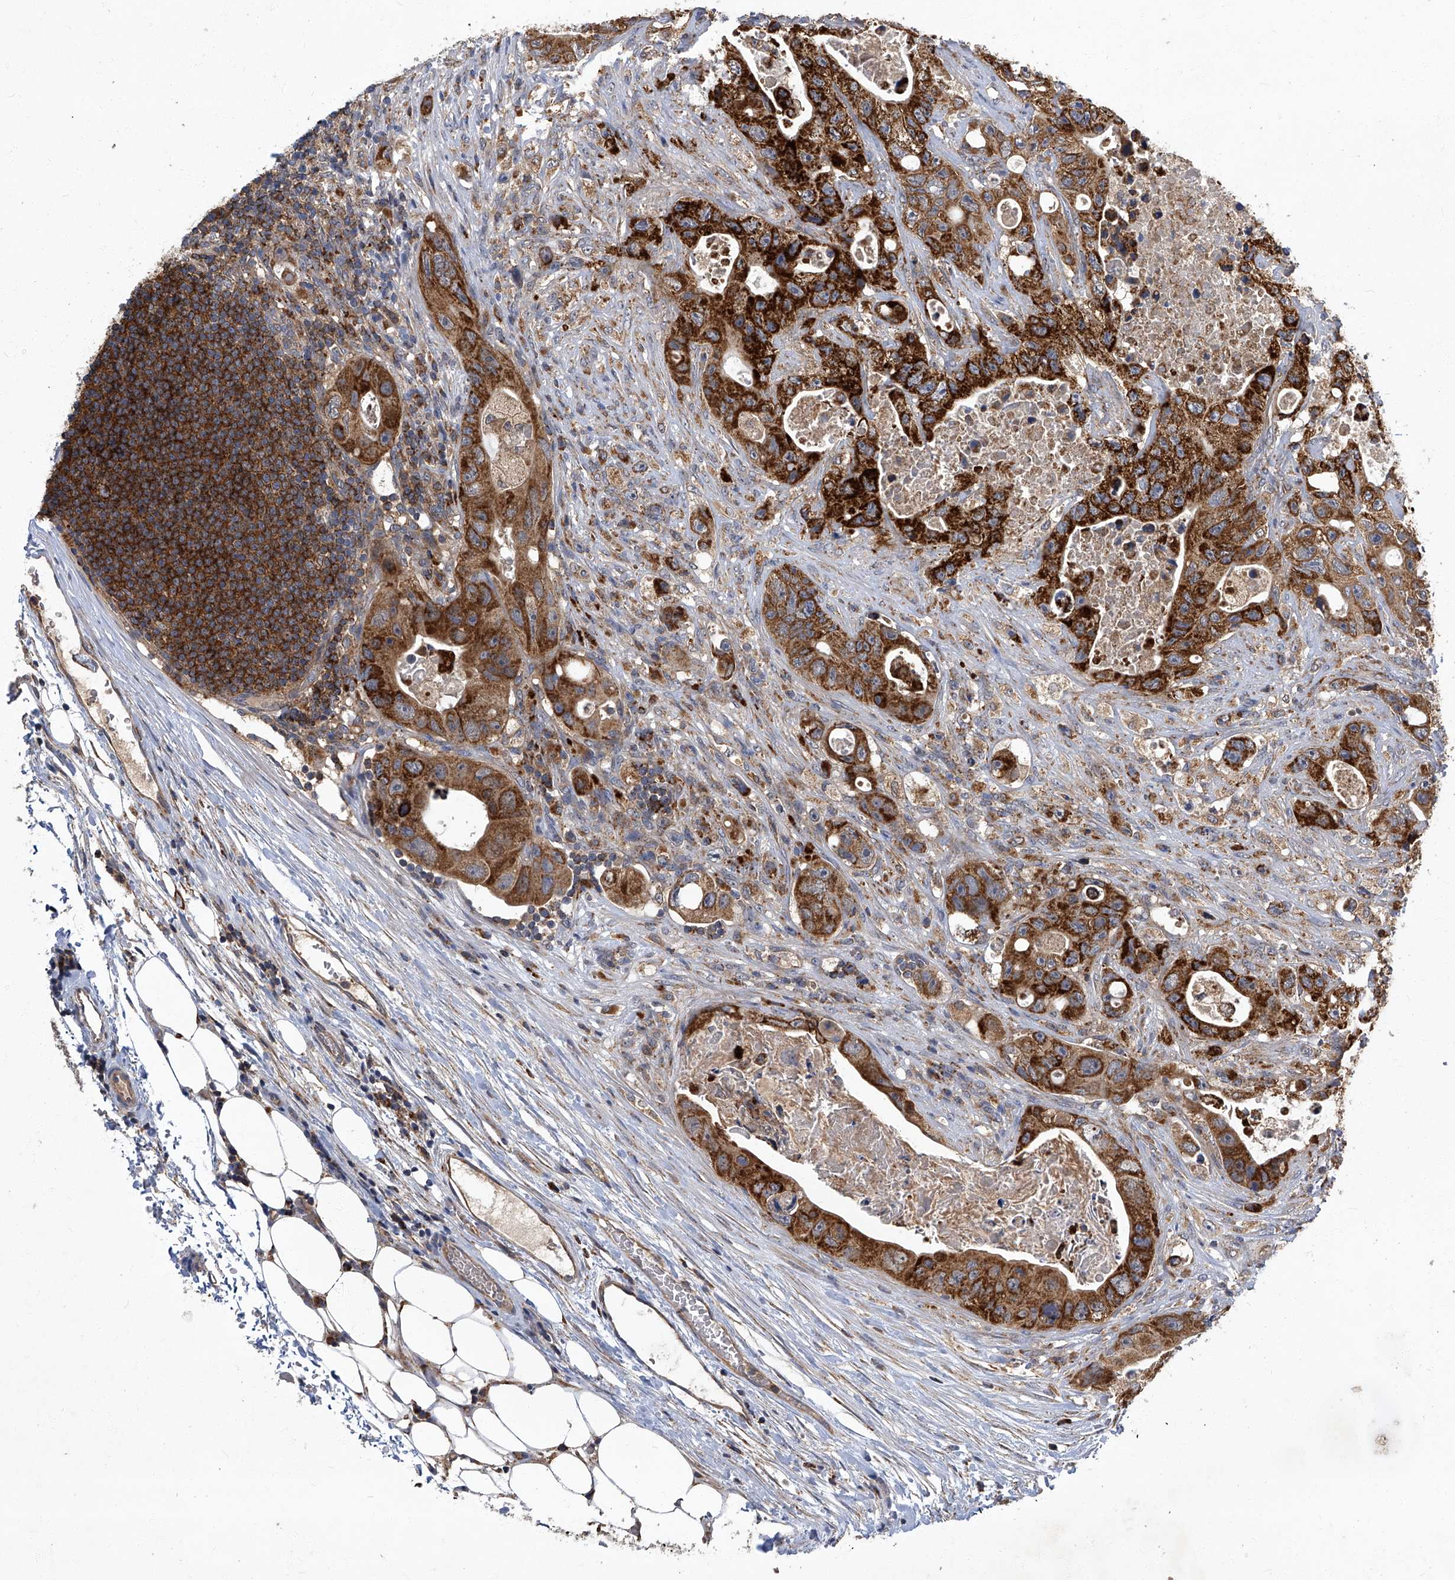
{"staining": {"intensity": "strong", "quantity": ">75%", "location": "cytoplasmic/membranous"}, "tissue": "colorectal cancer", "cell_type": "Tumor cells", "image_type": "cancer", "snomed": [{"axis": "morphology", "description": "Adenocarcinoma, NOS"}, {"axis": "topography", "description": "Colon"}], "caption": "There is high levels of strong cytoplasmic/membranous positivity in tumor cells of adenocarcinoma (colorectal), as demonstrated by immunohistochemical staining (brown color).", "gene": "TNFRSF13B", "patient": {"sex": "female", "age": 46}}